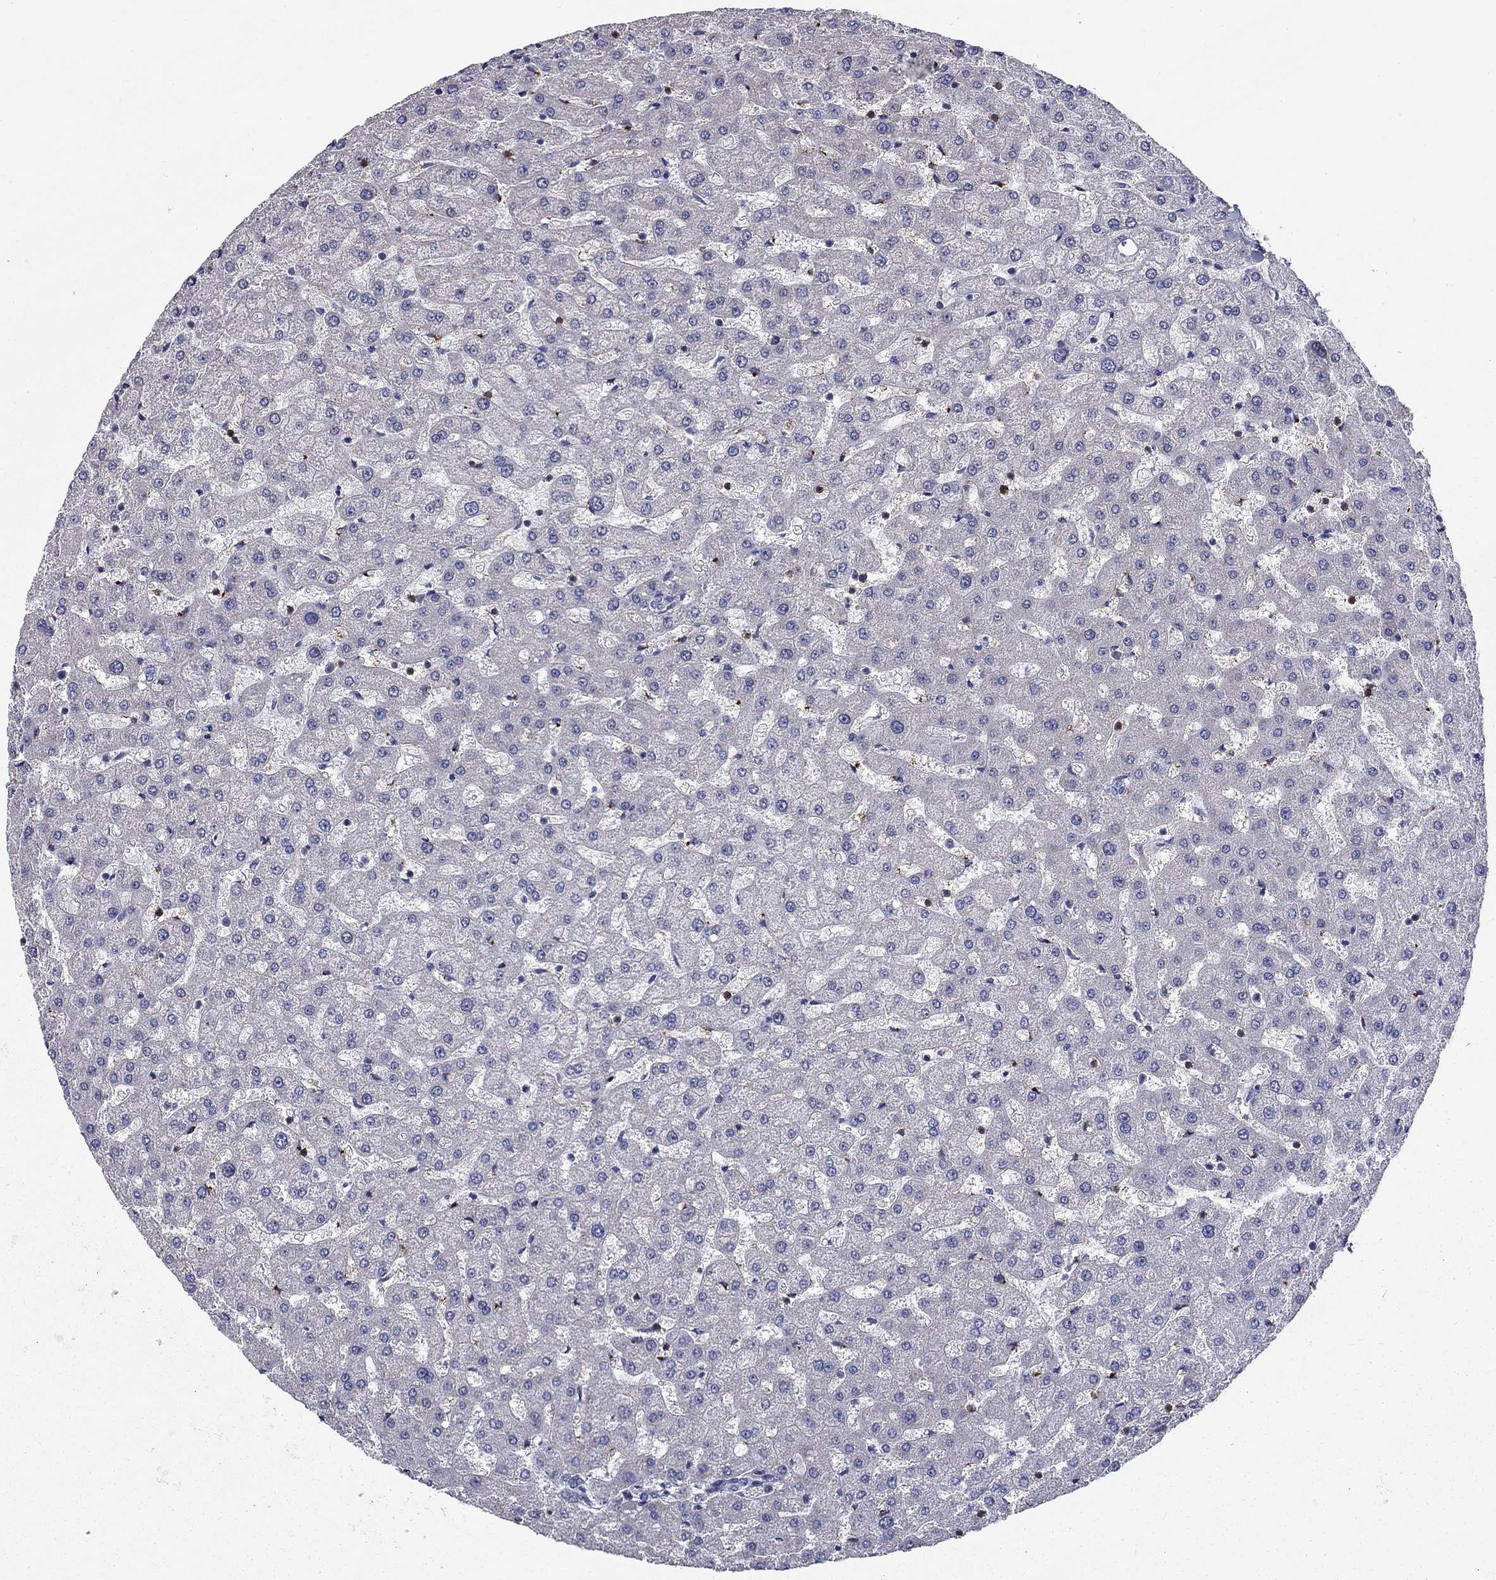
{"staining": {"intensity": "negative", "quantity": "none", "location": "none"}, "tissue": "liver", "cell_type": "Cholangiocytes", "image_type": "normal", "snomed": [{"axis": "morphology", "description": "Normal tissue, NOS"}, {"axis": "topography", "description": "Liver"}], "caption": "High magnification brightfield microscopy of normal liver stained with DAB (3,3'-diaminobenzidine) (brown) and counterstained with hematoxylin (blue): cholangiocytes show no significant expression.", "gene": "SIT1", "patient": {"sex": "female", "age": 50}}